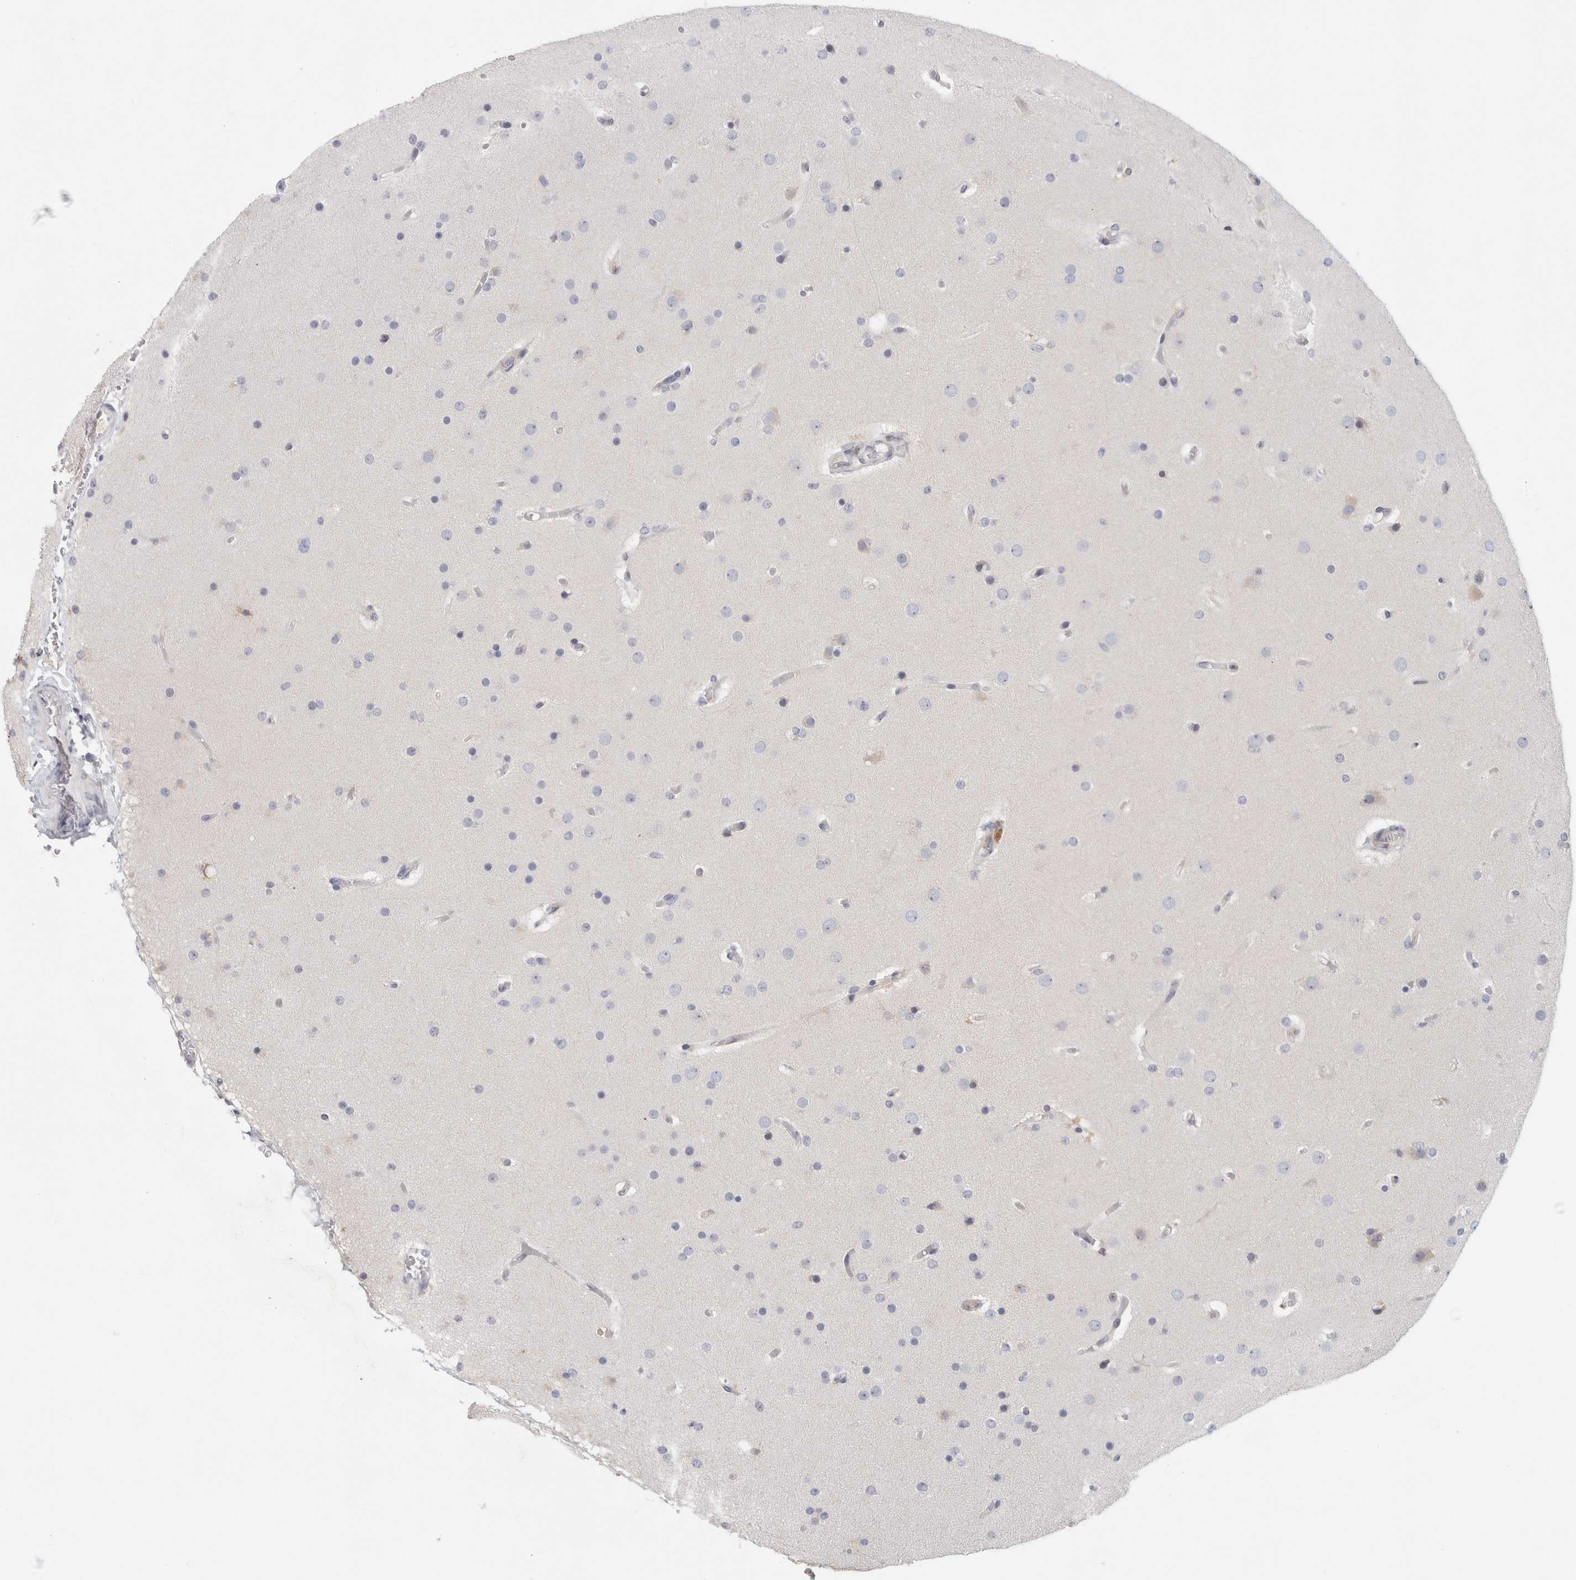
{"staining": {"intensity": "negative", "quantity": "none", "location": "none"}, "tissue": "glioma", "cell_type": "Tumor cells", "image_type": "cancer", "snomed": [{"axis": "morphology", "description": "Glioma, malignant, High grade"}, {"axis": "topography", "description": "Cerebral cortex"}], "caption": "Tumor cells are negative for protein expression in human malignant glioma (high-grade).", "gene": "STK31", "patient": {"sex": "female", "age": 36}}